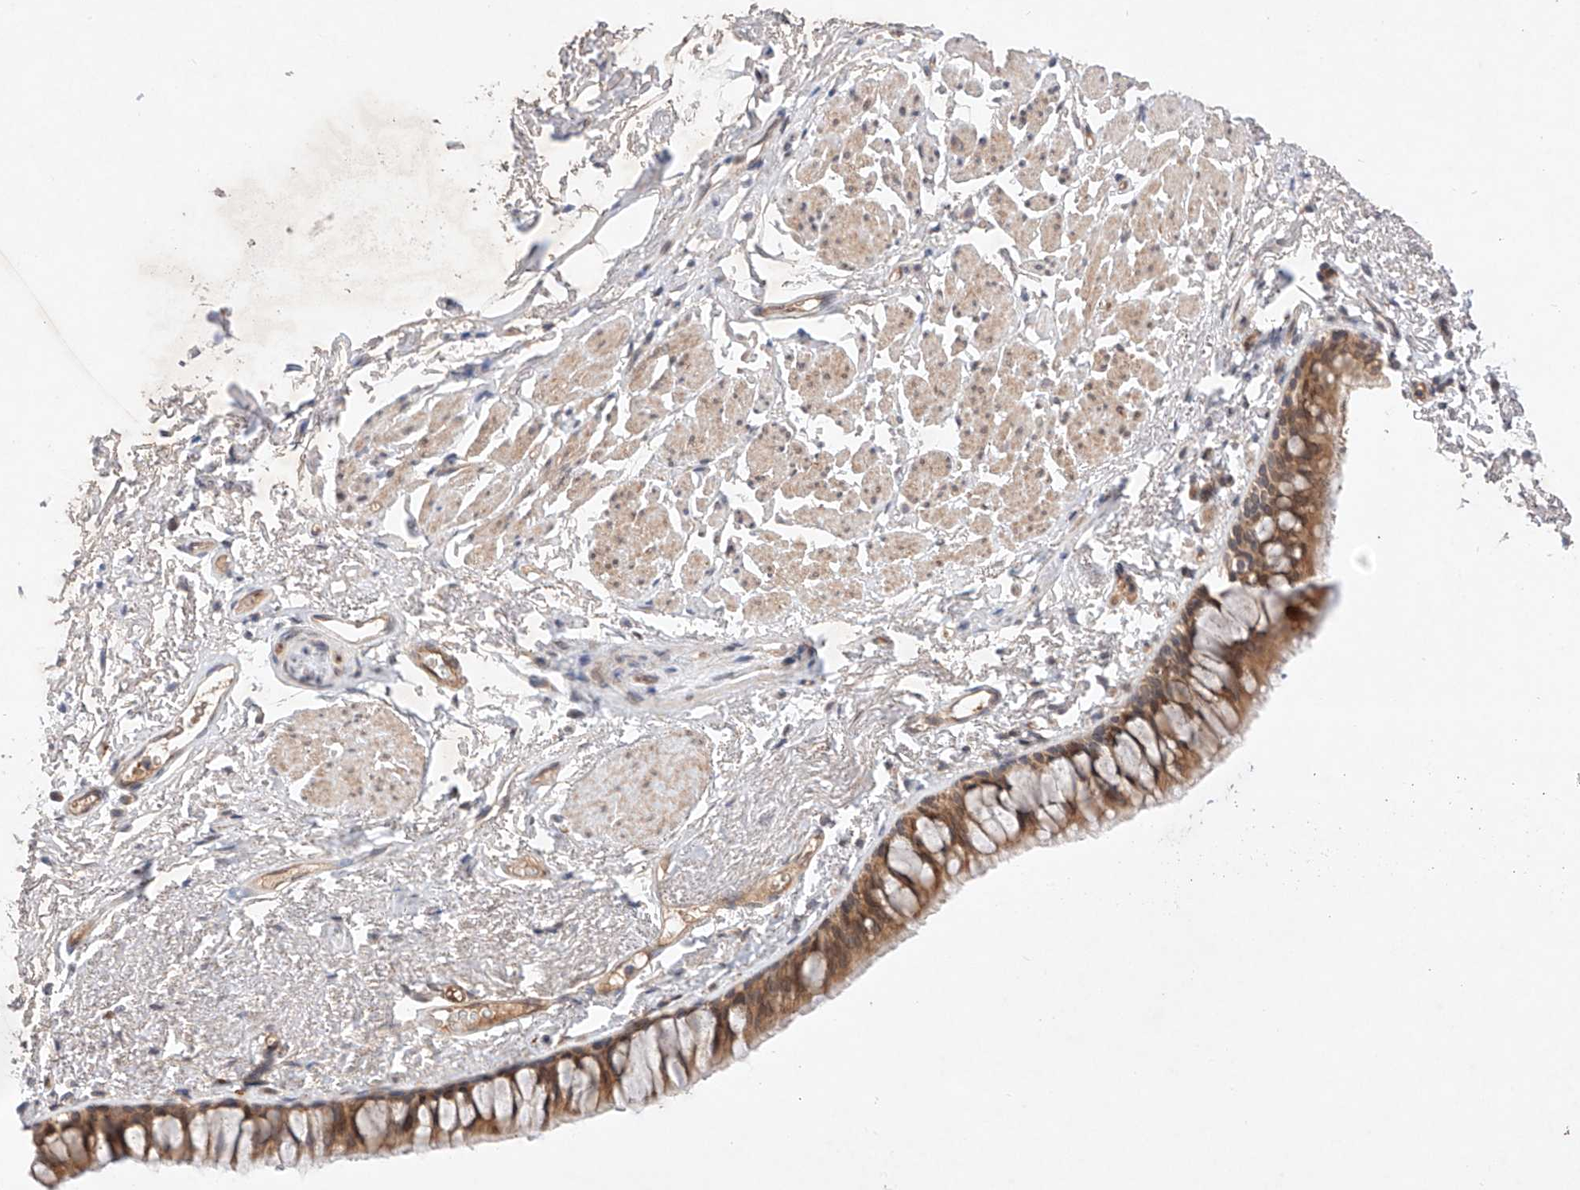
{"staining": {"intensity": "moderate", "quantity": ">75%", "location": "cytoplasmic/membranous"}, "tissue": "bronchus", "cell_type": "Respiratory epithelial cells", "image_type": "normal", "snomed": [{"axis": "morphology", "description": "Normal tissue, NOS"}, {"axis": "topography", "description": "Cartilage tissue"}, {"axis": "topography", "description": "Bronchus"}], "caption": "Respiratory epithelial cells demonstrate moderate cytoplasmic/membranous staining in approximately >75% of cells in benign bronchus.", "gene": "ZNF124", "patient": {"sex": "female", "age": 73}}